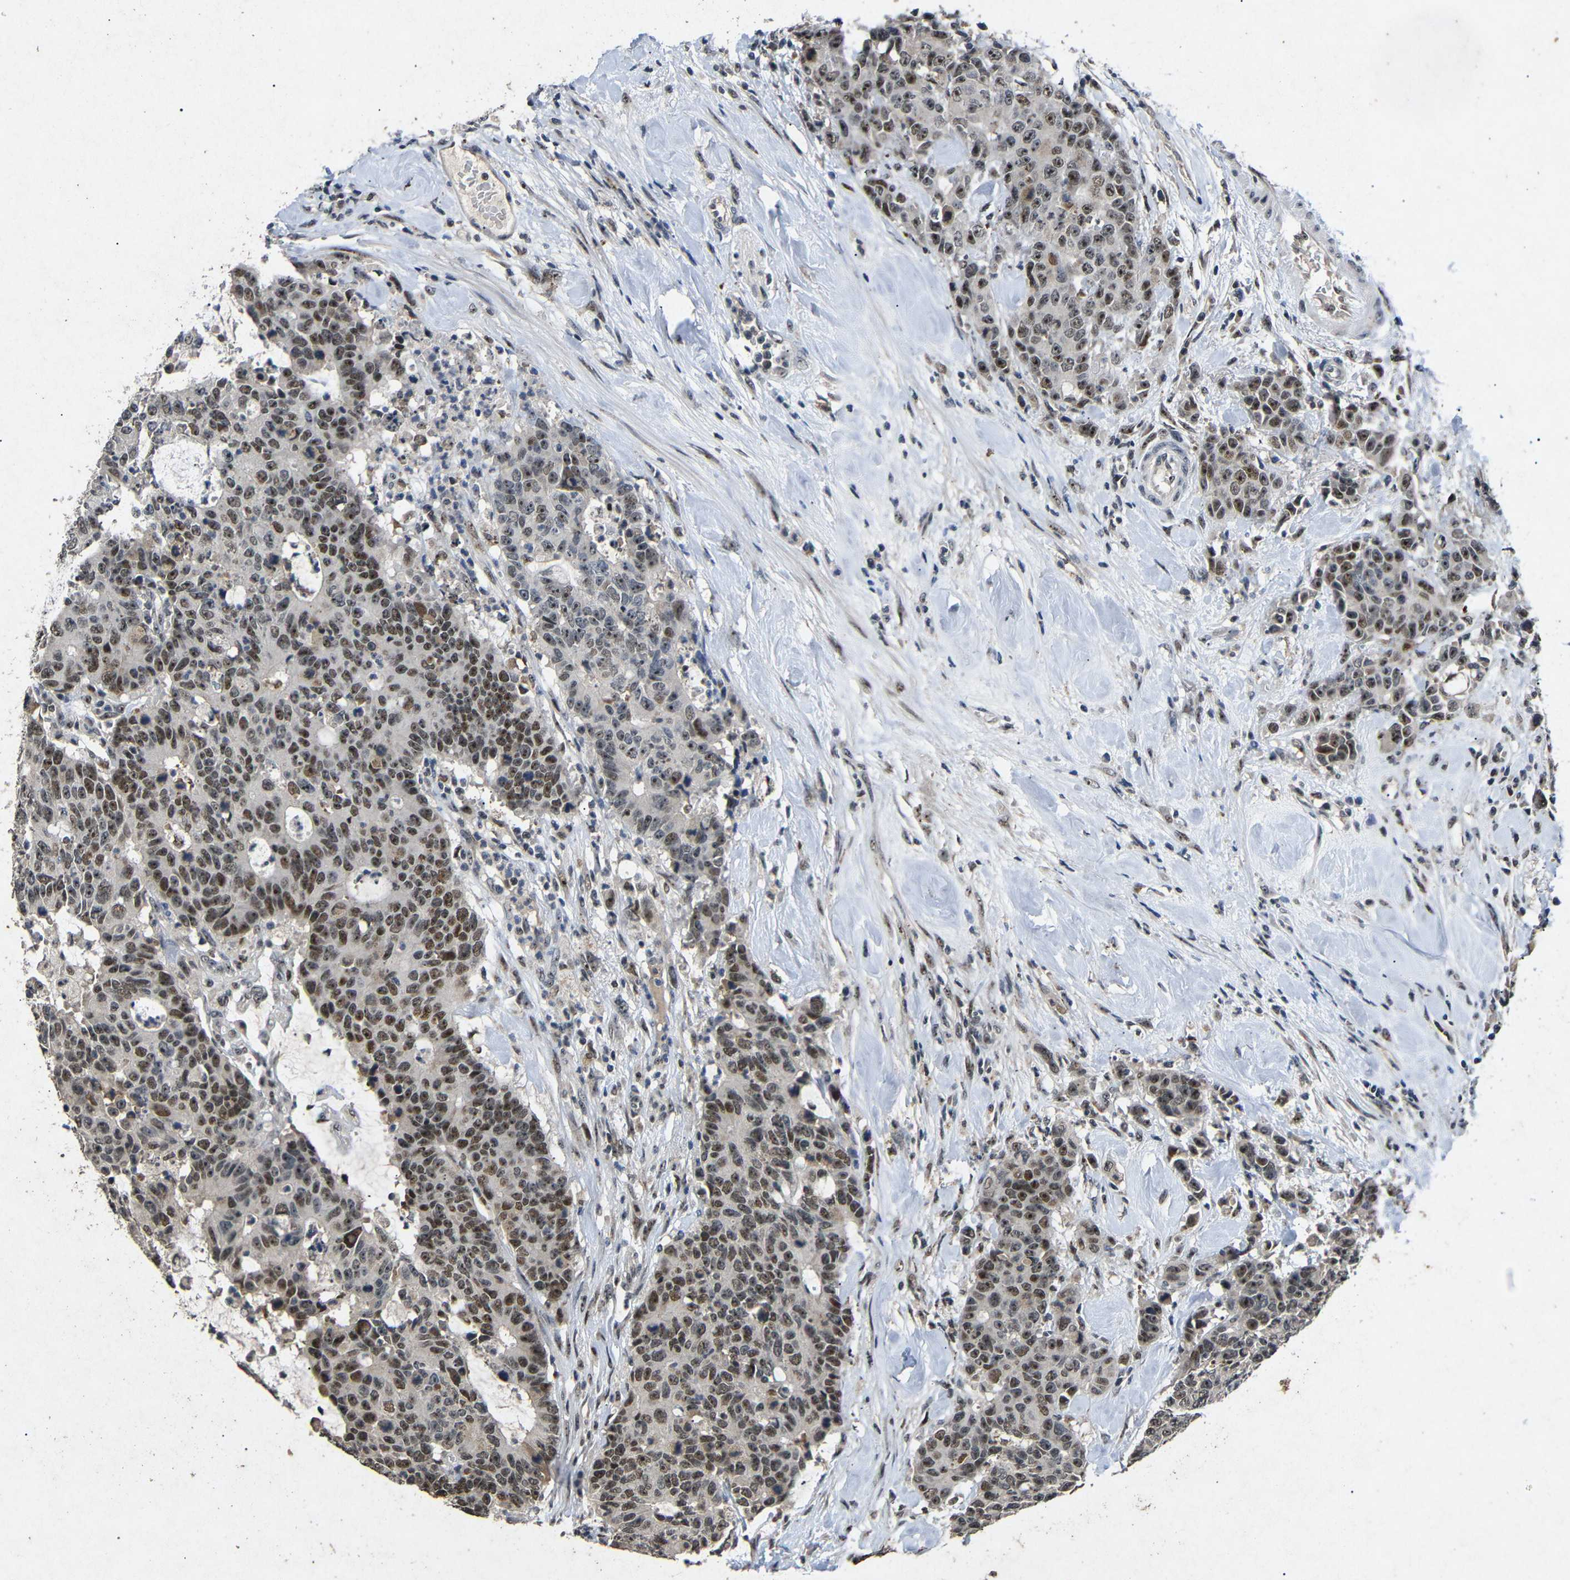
{"staining": {"intensity": "strong", "quantity": ">75%", "location": "nuclear"}, "tissue": "colorectal cancer", "cell_type": "Tumor cells", "image_type": "cancer", "snomed": [{"axis": "morphology", "description": "Adenocarcinoma, NOS"}, {"axis": "topography", "description": "Colon"}], "caption": "This micrograph shows immunohistochemistry (IHC) staining of human colorectal cancer (adenocarcinoma), with high strong nuclear expression in approximately >75% of tumor cells.", "gene": "PARN", "patient": {"sex": "female", "age": 86}}